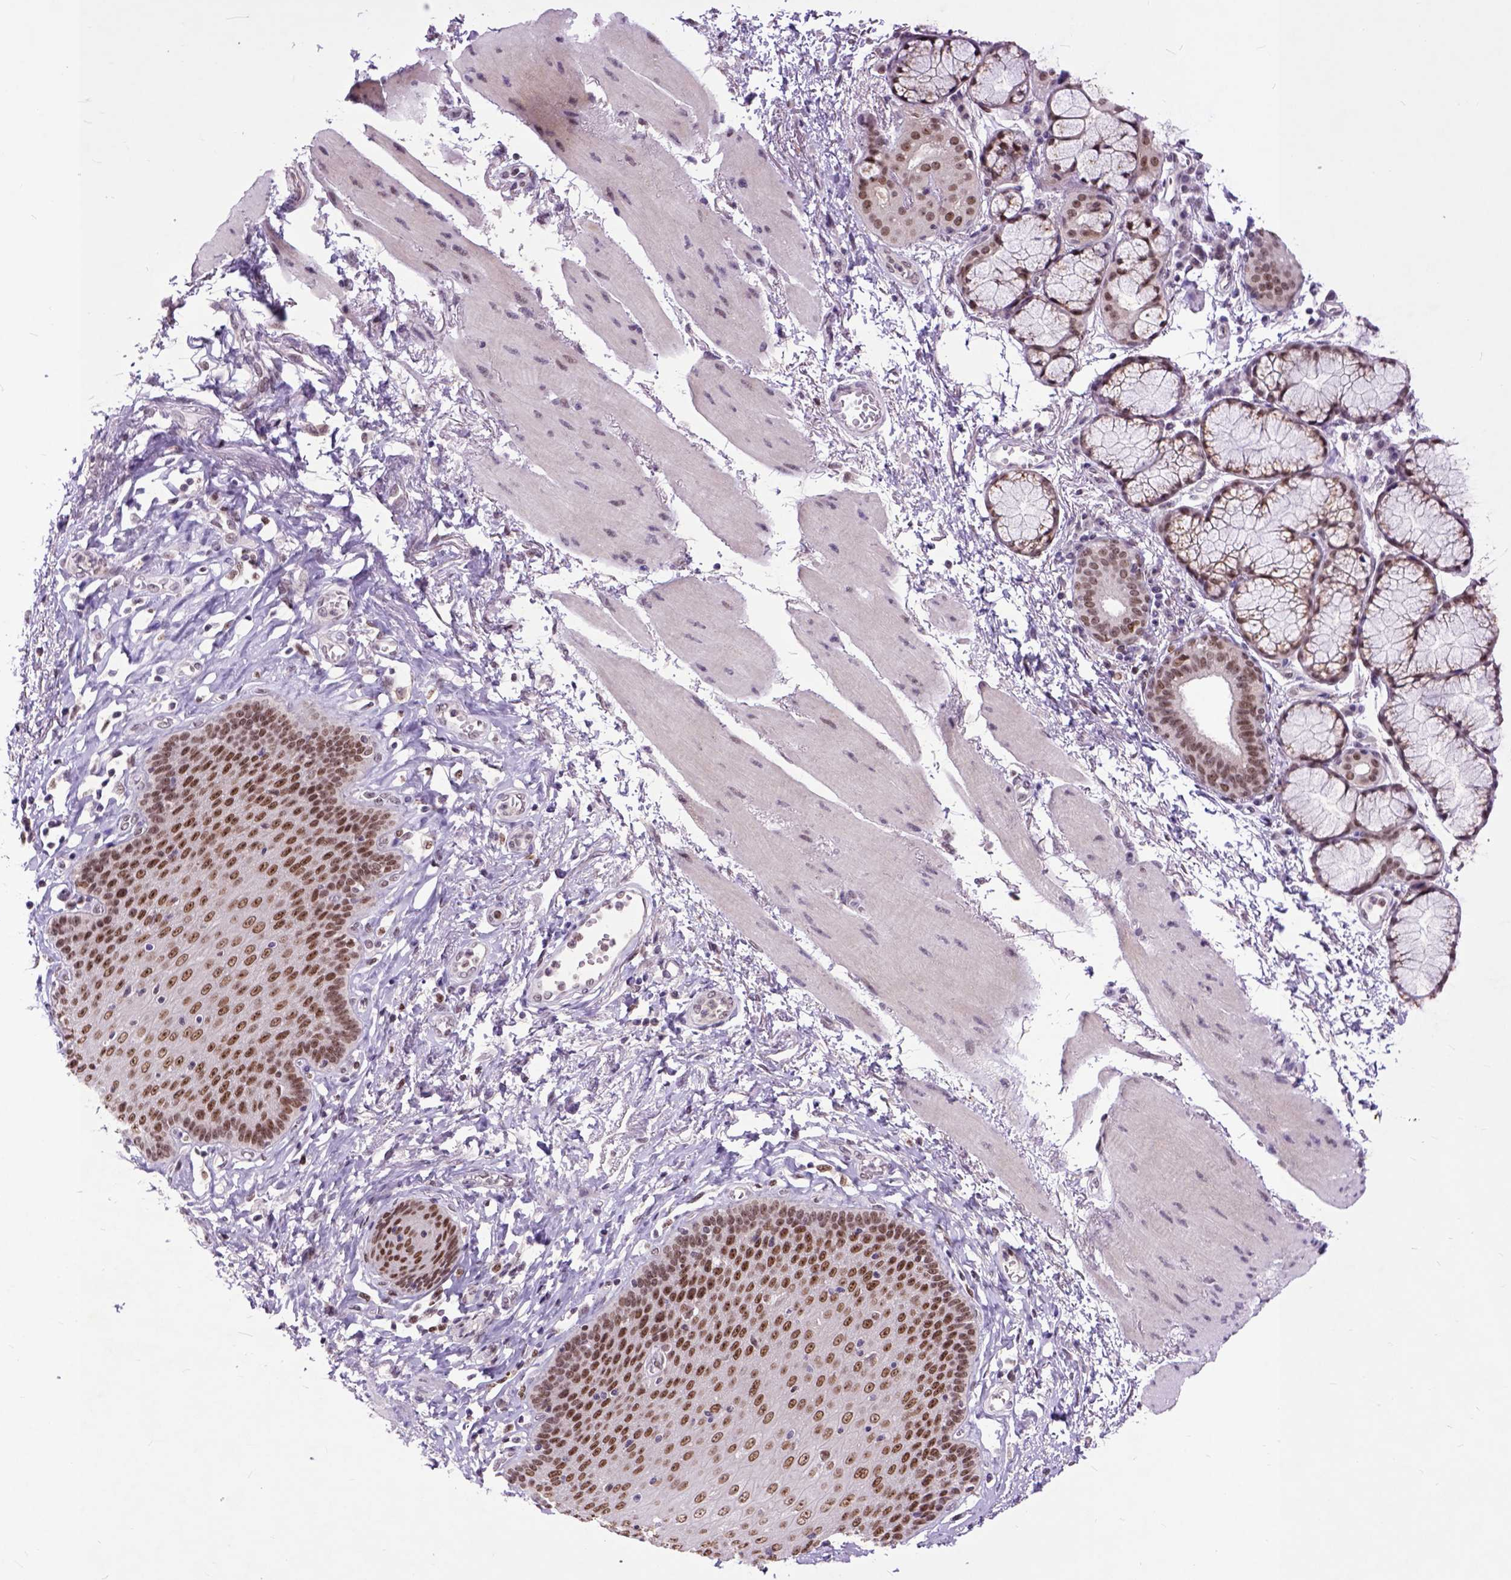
{"staining": {"intensity": "moderate", "quantity": ">75%", "location": "nuclear"}, "tissue": "esophagus", "cell_type": "Squamous epithelial cells", "image_type": "normal", "snomed": [{"axis": "morphology", "description": "Normal tissue, NOS"}, {"axis": "topography", "description": "Esophagus"}], "caption": "A photomicrograph of esophagus stained for a protein demonstrates moderate nuclear brown staining in squamous epithelial cells. Nuclei are stained in blue.", "gene": "RCC2", "patient": {"sex": "female", "age": 81}}